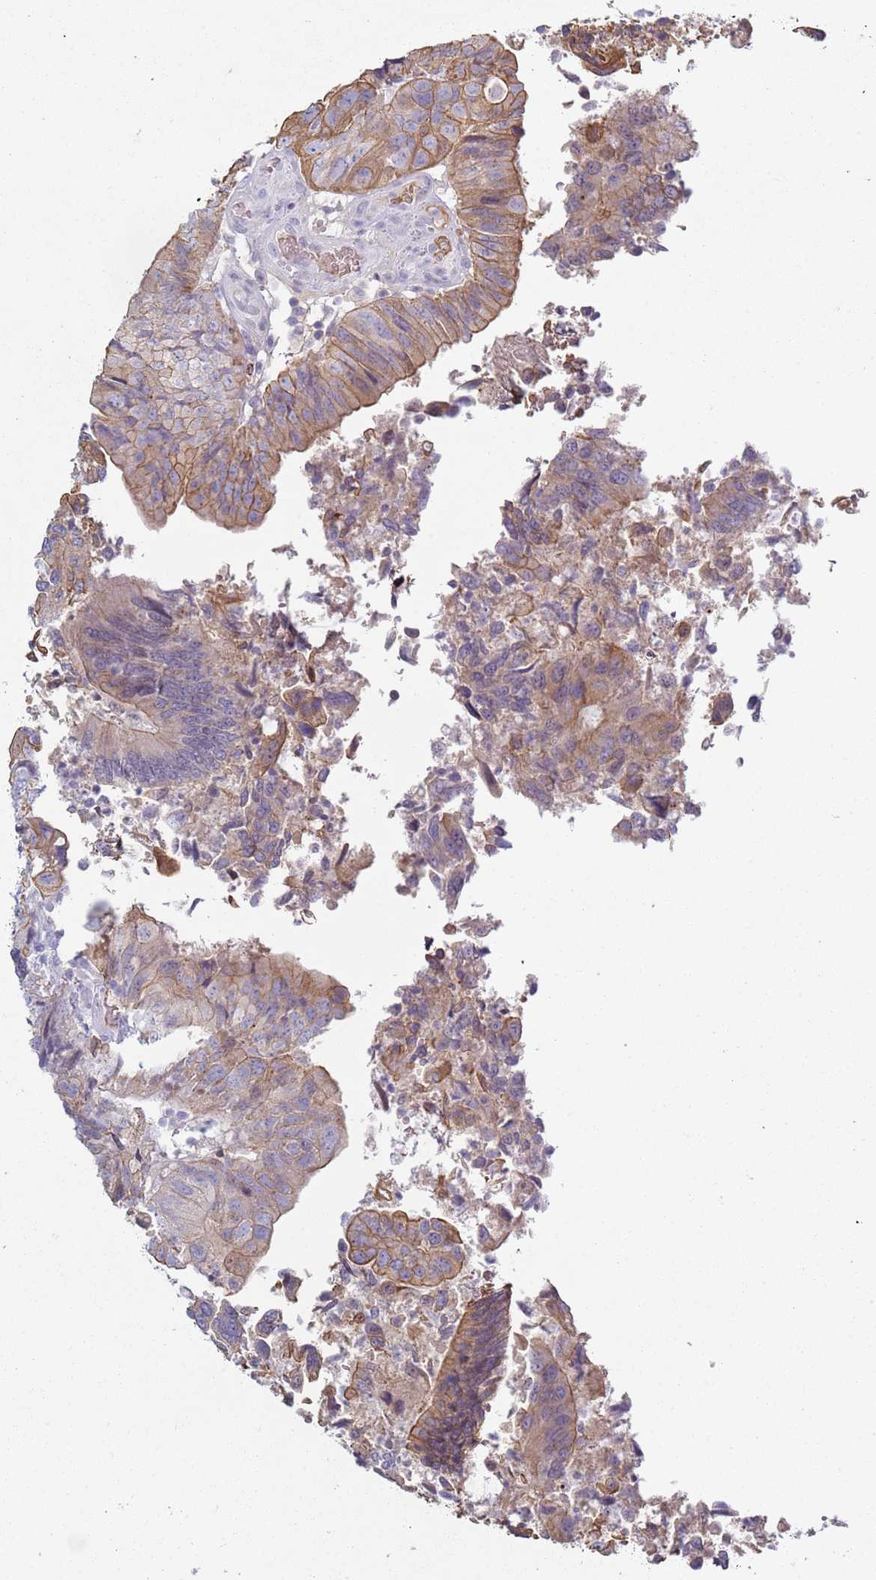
{"staining": {"intensity": "moderate", "quantity": ">75%", "location": "cytoplasmic/membranous"}, "tissue": "colorectal cancer", "cell_type": "Tumor cells", "image_type": "cancer", "snomed": [{"axis": "morphology", "description": "Adenocarcinoma, NOS"}, {"axis": "topography", "description": "Colon"}], "caption": "A high-resolution image shows immunohistochemistry staining of colorectal adenocarcinoma, which demonstrates moderate cytoplasmic/membranous positivity in approximately >75% of tumor cells.", "gene": "NPAP1", "patient": {"sex": "female", "age": 67}}